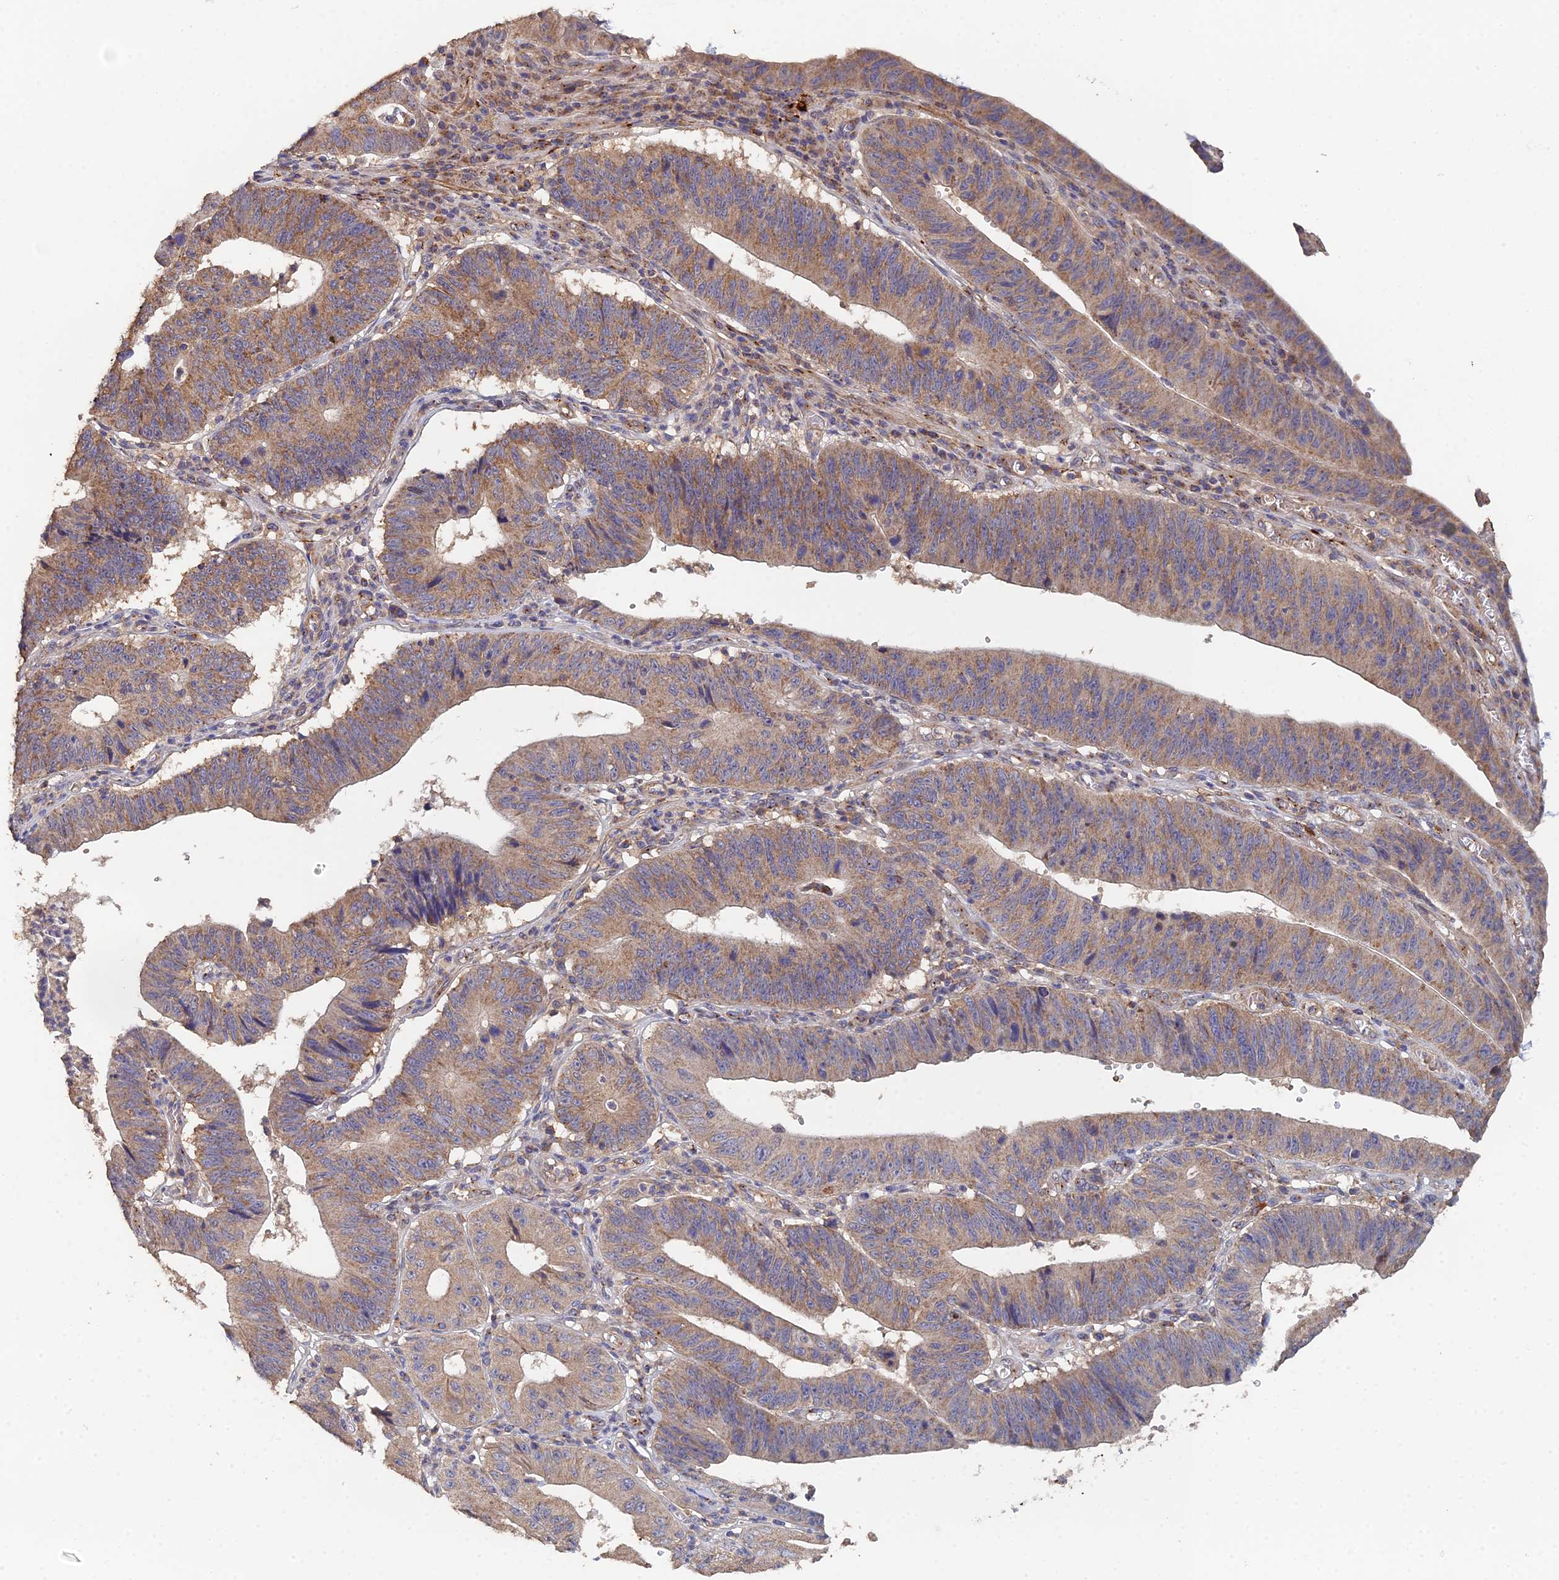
{"staining": {"intensity": "moderate", "quantity": ">75%", "location": "cytoplasmic/membranous"}, "tissue": "stomach cancer", "cell_type": "Tumor cells", "image_type": "cancer", "snomed": [{"axis": "morphology", "description": "Adenocarcinoma, NOS"}, {"axis": "topography", "description": "Stomach"}], "caption": "Immunohistochemistry (IHC) staining of stomach cancer (adenocarcinoma), which demonstrates medium levels of moderate cytoplasmic/membranous staining in approximately >75% of tumor cells indicating moderate cytoplasmic/membranous protein staining. The staining was performed using DAB (brown) for protein detection and nuclei were counterstained in hematoxylin (blue).", "gene": "SPANXN4", "patient": {"sex": "male", "age": 59}}